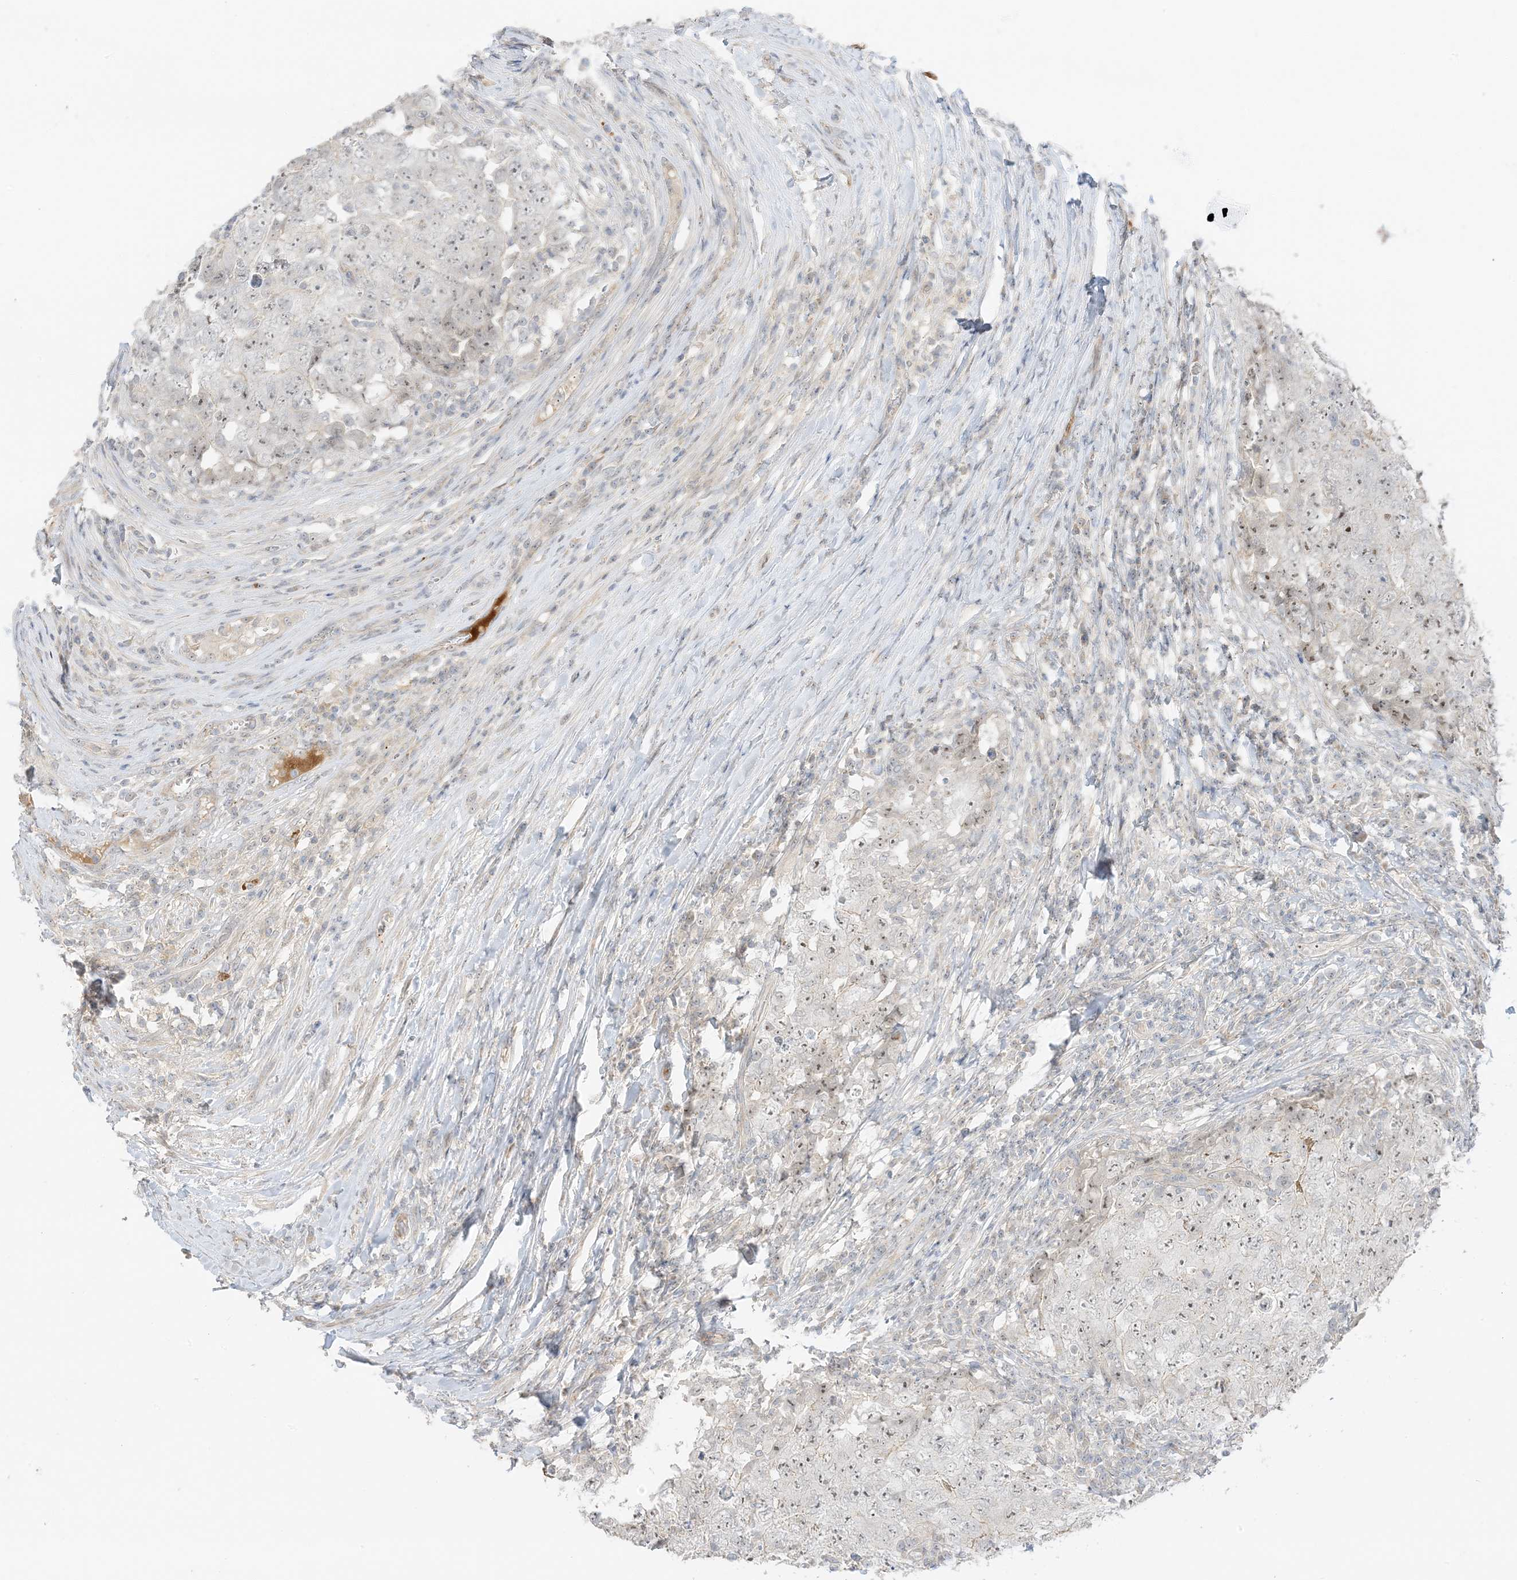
{"staining": {"intensity": "moderate", "quantity": ">75%", "location": "nuclear"}, "tissue": "testis cancer", "cell_type": "Tumor cells", "image_type": "cancer", "snomed": [{"axis": "morphology", "description": "Carcinoma, Embryonal, NOS"}, {"axis": "topography", "description": "Testis"}], "caption": "Brown immunohistochemical staining in testis cancer shows moderate nuclear expression in approximately >75% of tumor cells.", "gene": "ETAA1", "patient": {"sex": "male", "age": 26}}